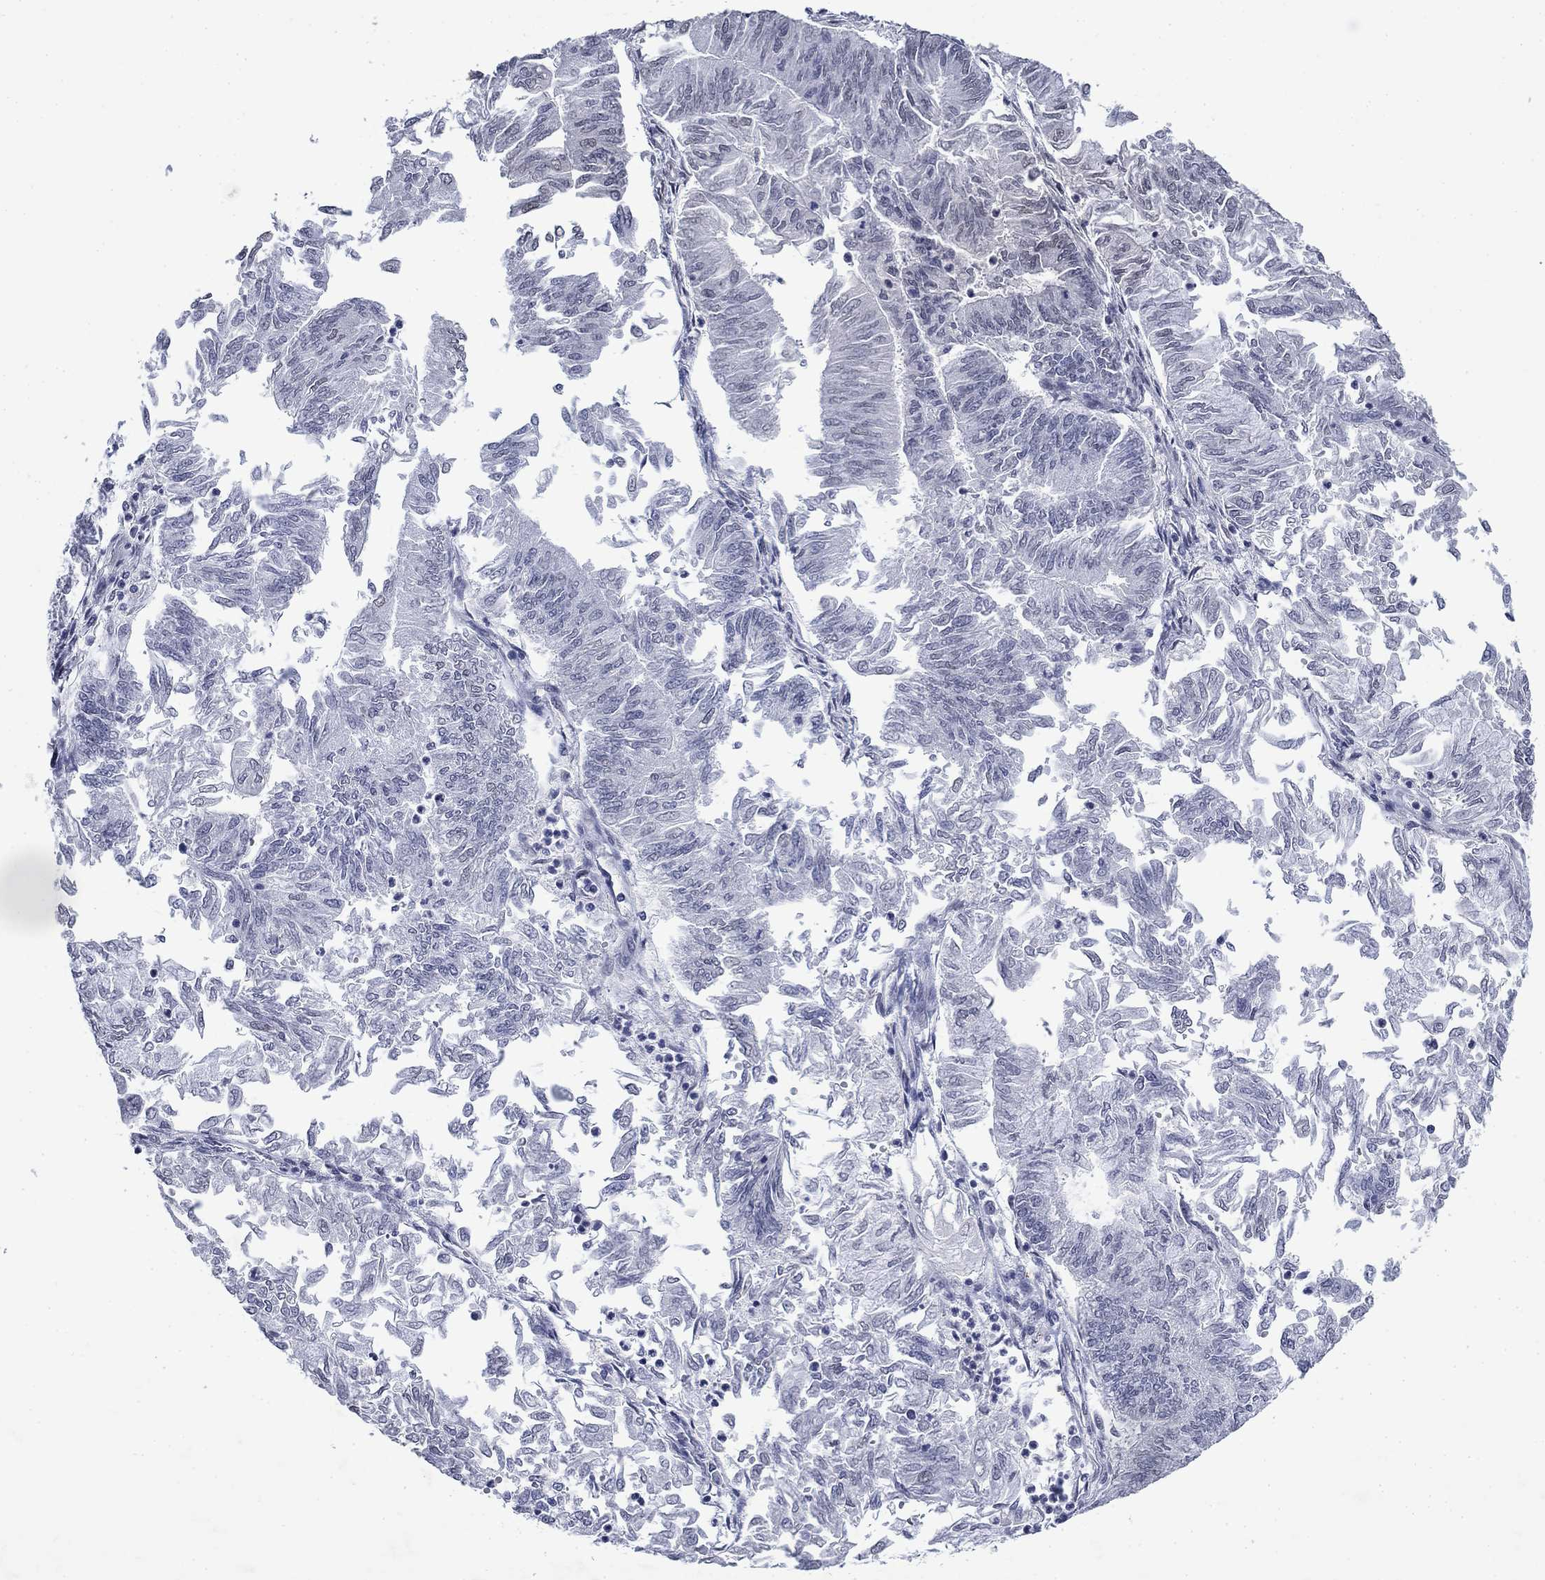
{"staining": {"intensity": "negative", "quantity": "none", "location": "none"}, "tissue": "endometrial cancer", "cell_type": "Tumor cells", "image_type": "cancer", "snomed": [{"axis": "morphology", "description": "Adenocarcinoma, NOS"}, {"axis": "topography", "description": "Endometrium"}], "caption": "This is a histopathology image of immunohistochemistry (IHC) staining of endometrial cancer, which shows no staining in tumor cells.", "gene": "TOR1AIP1", "patient": {"sex": "female", "age": 59}}